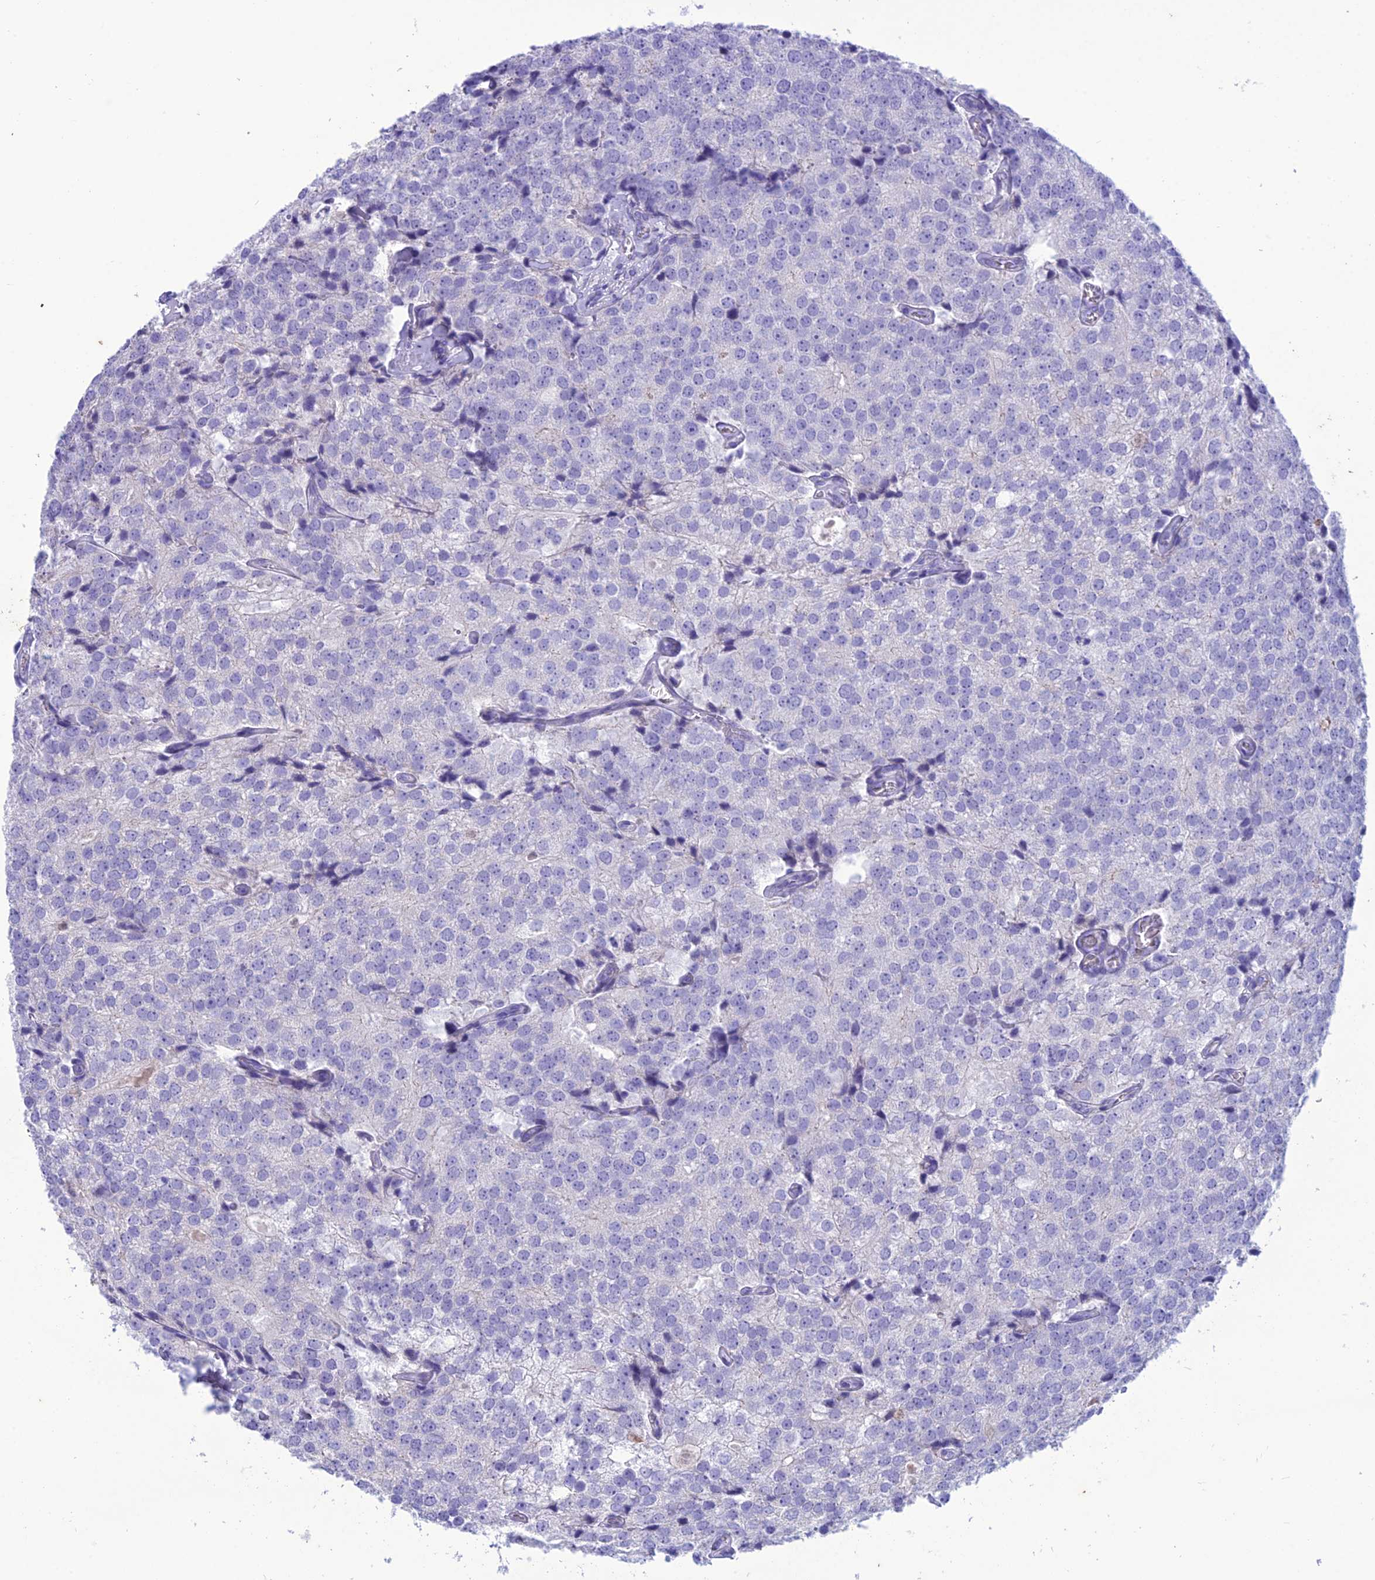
{"staining": {"intensity": "negative", "quantity": "none", "location": "none"}, "tissue": "prostate cancer", "cell_type": "Tumor cells", "image_type": "cancer", "snomed": [{"axis": "morphology", "description": "Adenocarcinoma, High grade"}, {"axis": "topography", "description": "Prostate"}], "caption": "DAB (3,3'-diaminobenzidine) immunohistochemical staining of human high-grade adenocarcinoma (prostate) exhibits no significant positivity in tumor cells.", "gene": "IFT172", "patient": {"sex": "male", "age": 49}}